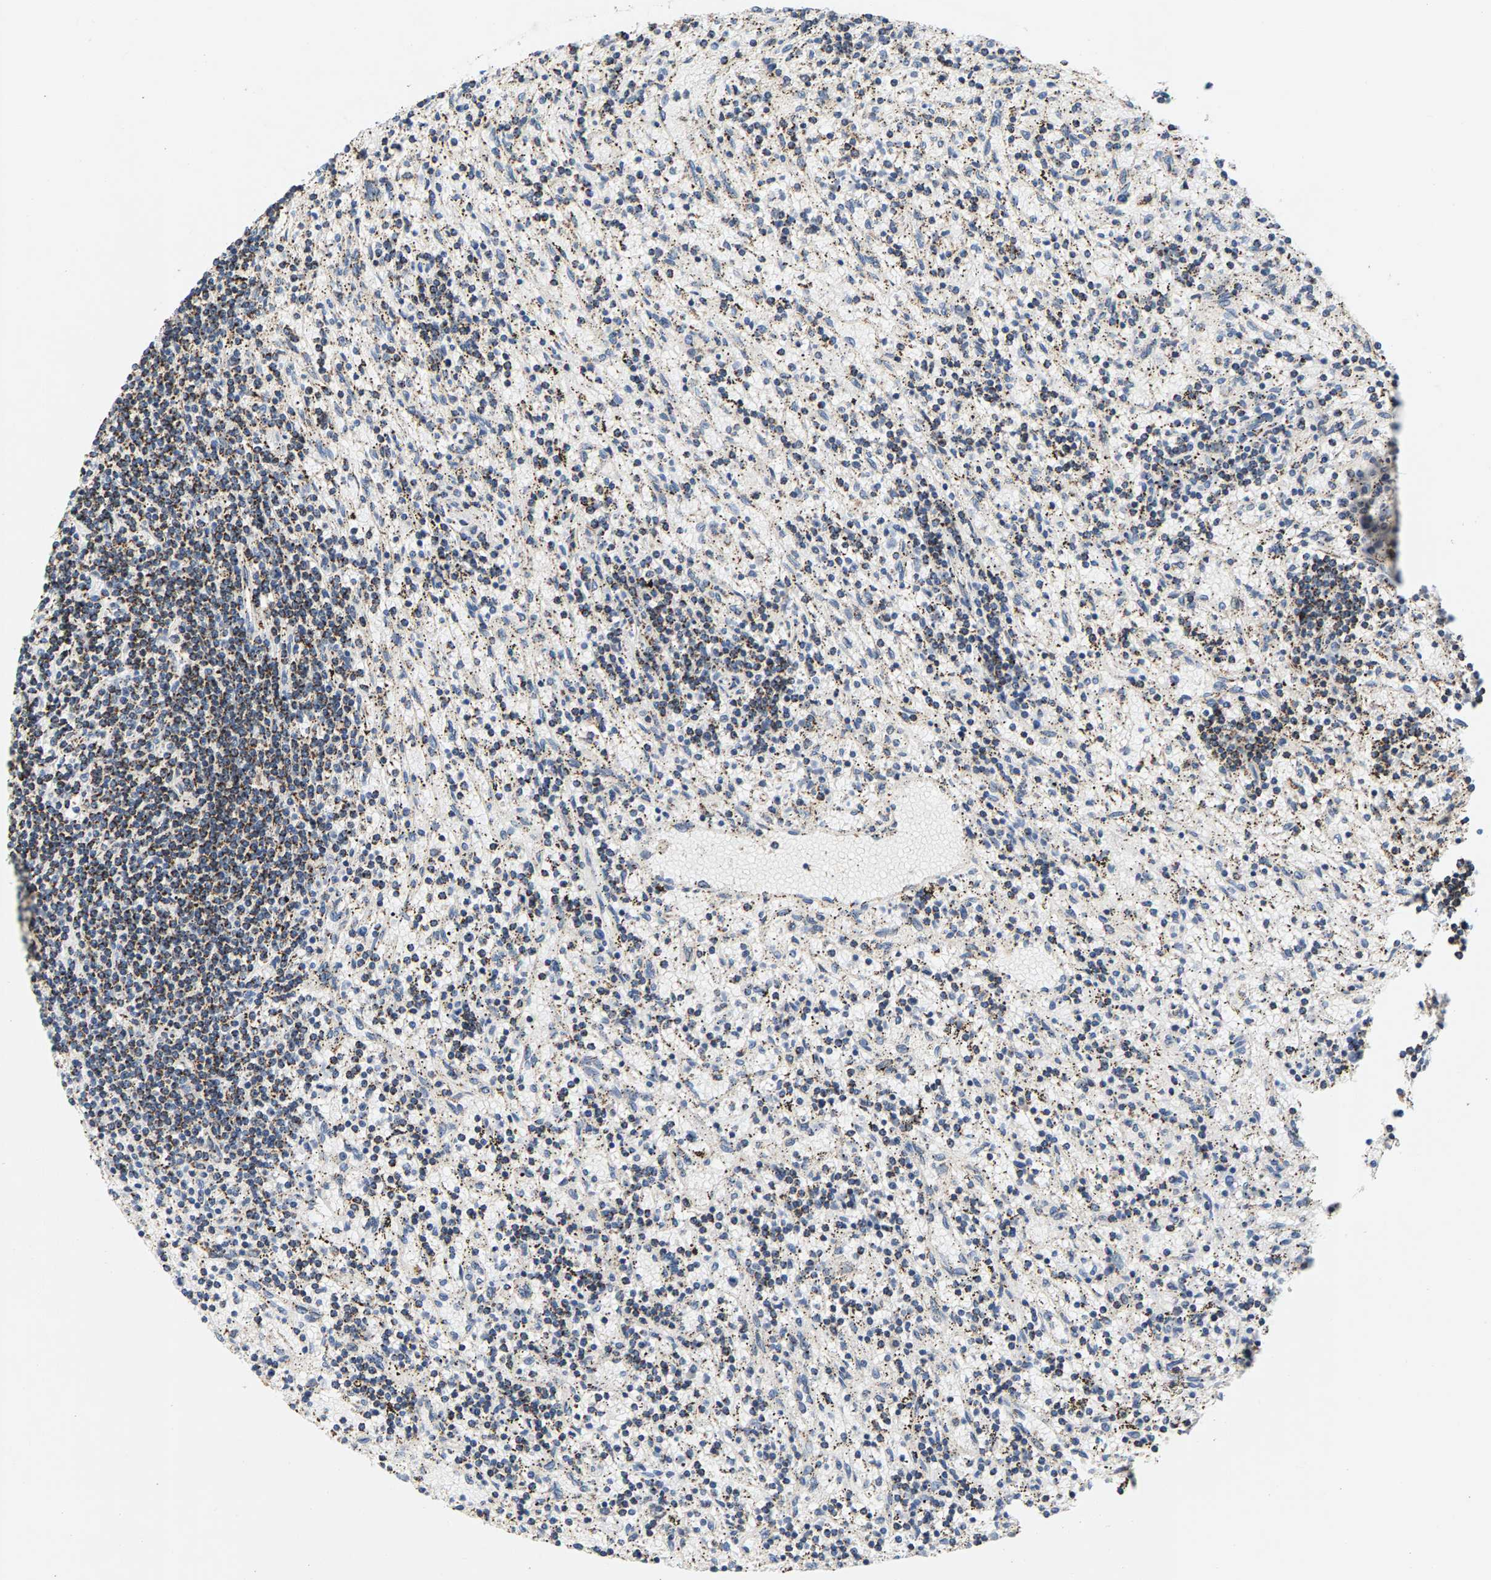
{"staining": {"intensity": "moderate", "quantity": ">75%", "location": "cytoplasmic/membranous"}, "tissue": "lymphoma", "cell_type": "Tumor cells", "image_type": "cancer", "snomed": [{"axis": "morphology", "description": "Malignant lymphoma, non-Hodgkin's type, Low grade"}, {"axis": "topography", "description": "Spleen"}], "caption": "A brown stain highlights moderate cytoplasmic/membranous positivity of a protein in human lymphoma tumor cells. (Brightfield microscopy of DAB IHC at high magnification).", "gene": "PDE1A", "patient": {"sex": "male", "age": 76}}